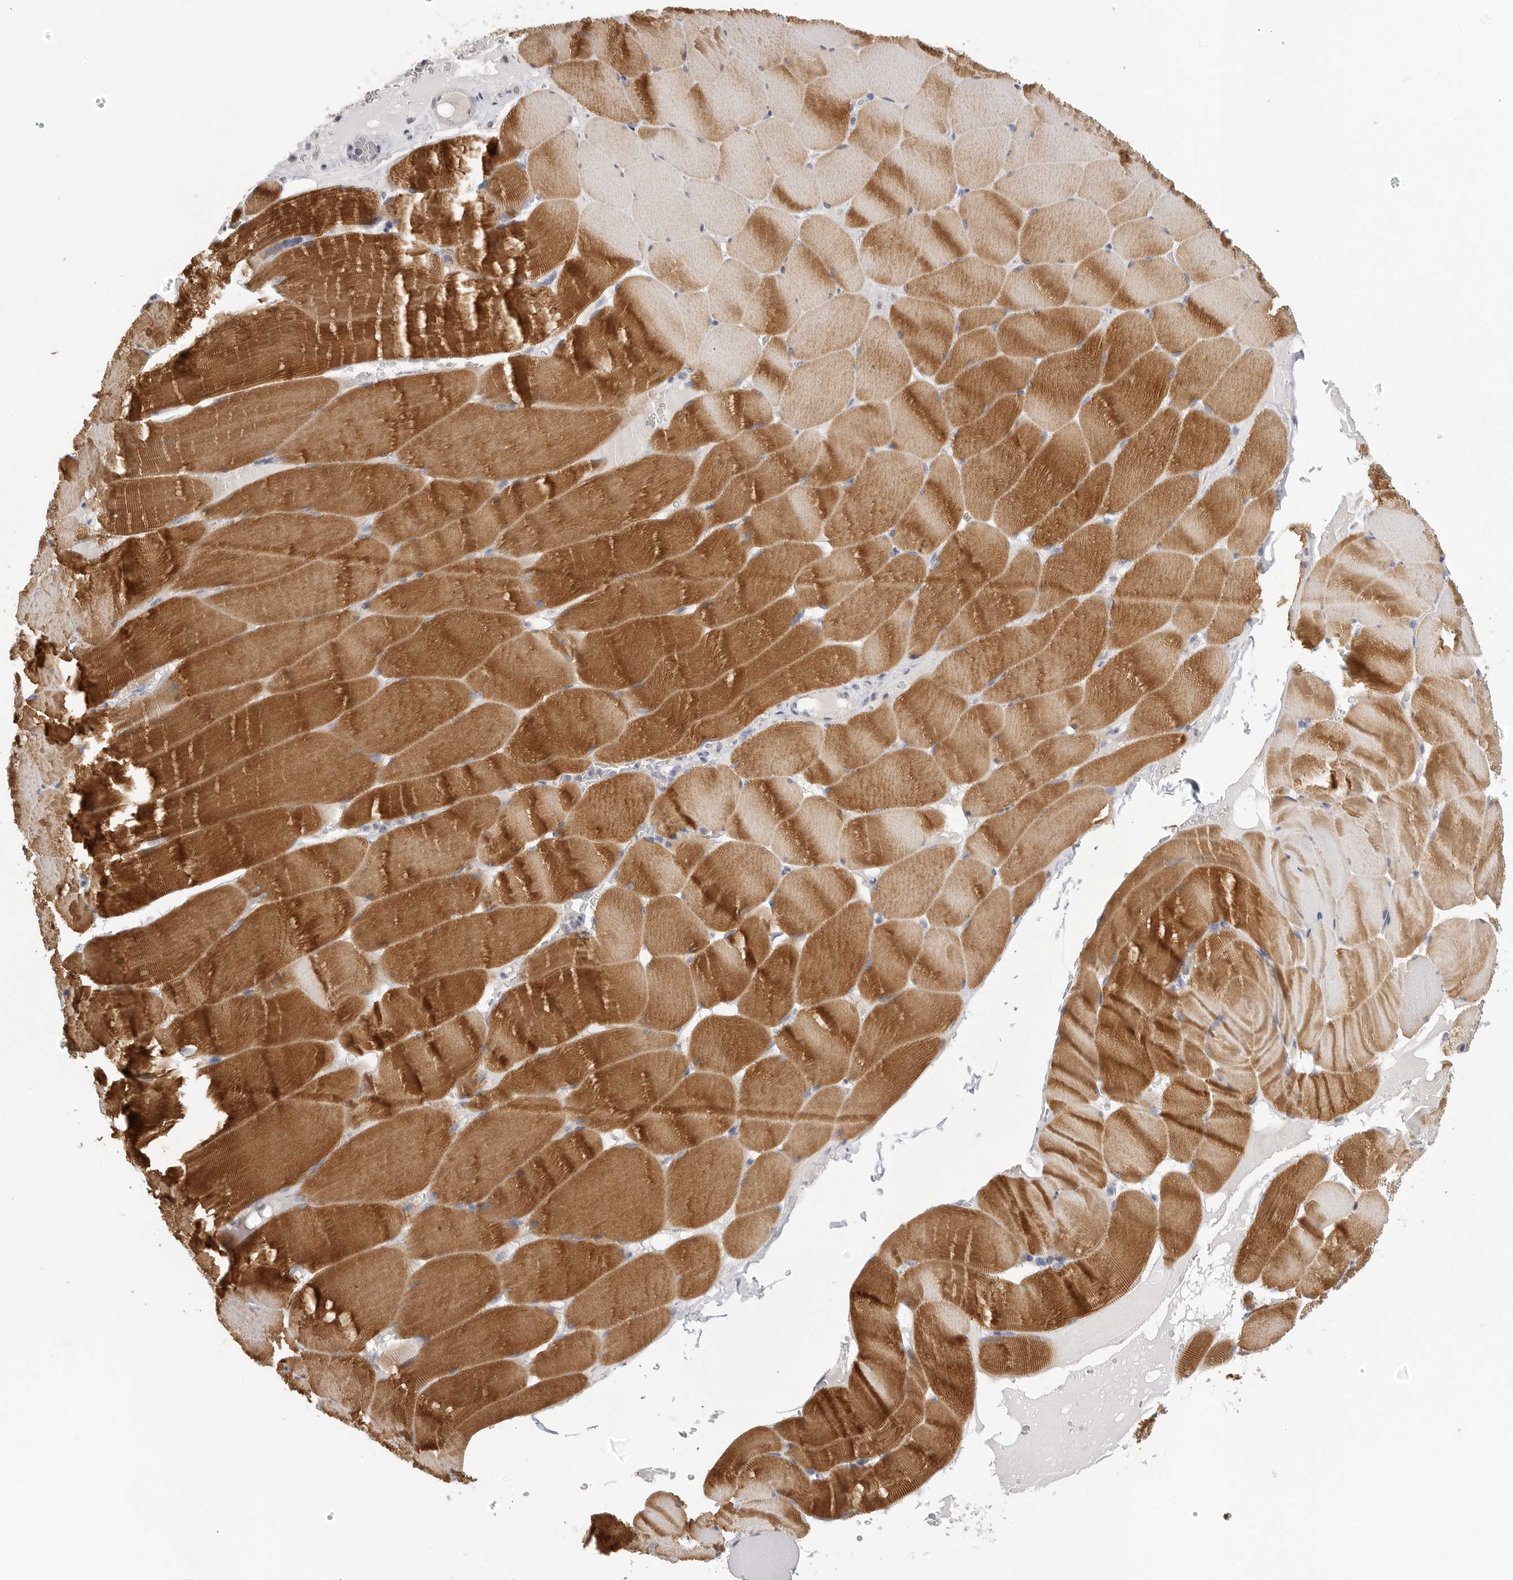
{"staining": {"intensity": "moderate", "quantity": ">75%", "location": "cytoplasmic/membranous"}, "tissue": "skeletal muscle", "cell_type": "Myocytes", "image_type": "normal", "snomed": [{"axis": "morphology", "description": "Normal tissue, NOS"}, {"axis": "topography", "description": "Skeletal muscle"}], "caption": "Myocytes reveal moderate cytoplasmic/membranous expression in approximately >75% of cells in normal skeletal muscle.", "gene": "FBN2", "patient": {"sex": "male", "age": 62}}